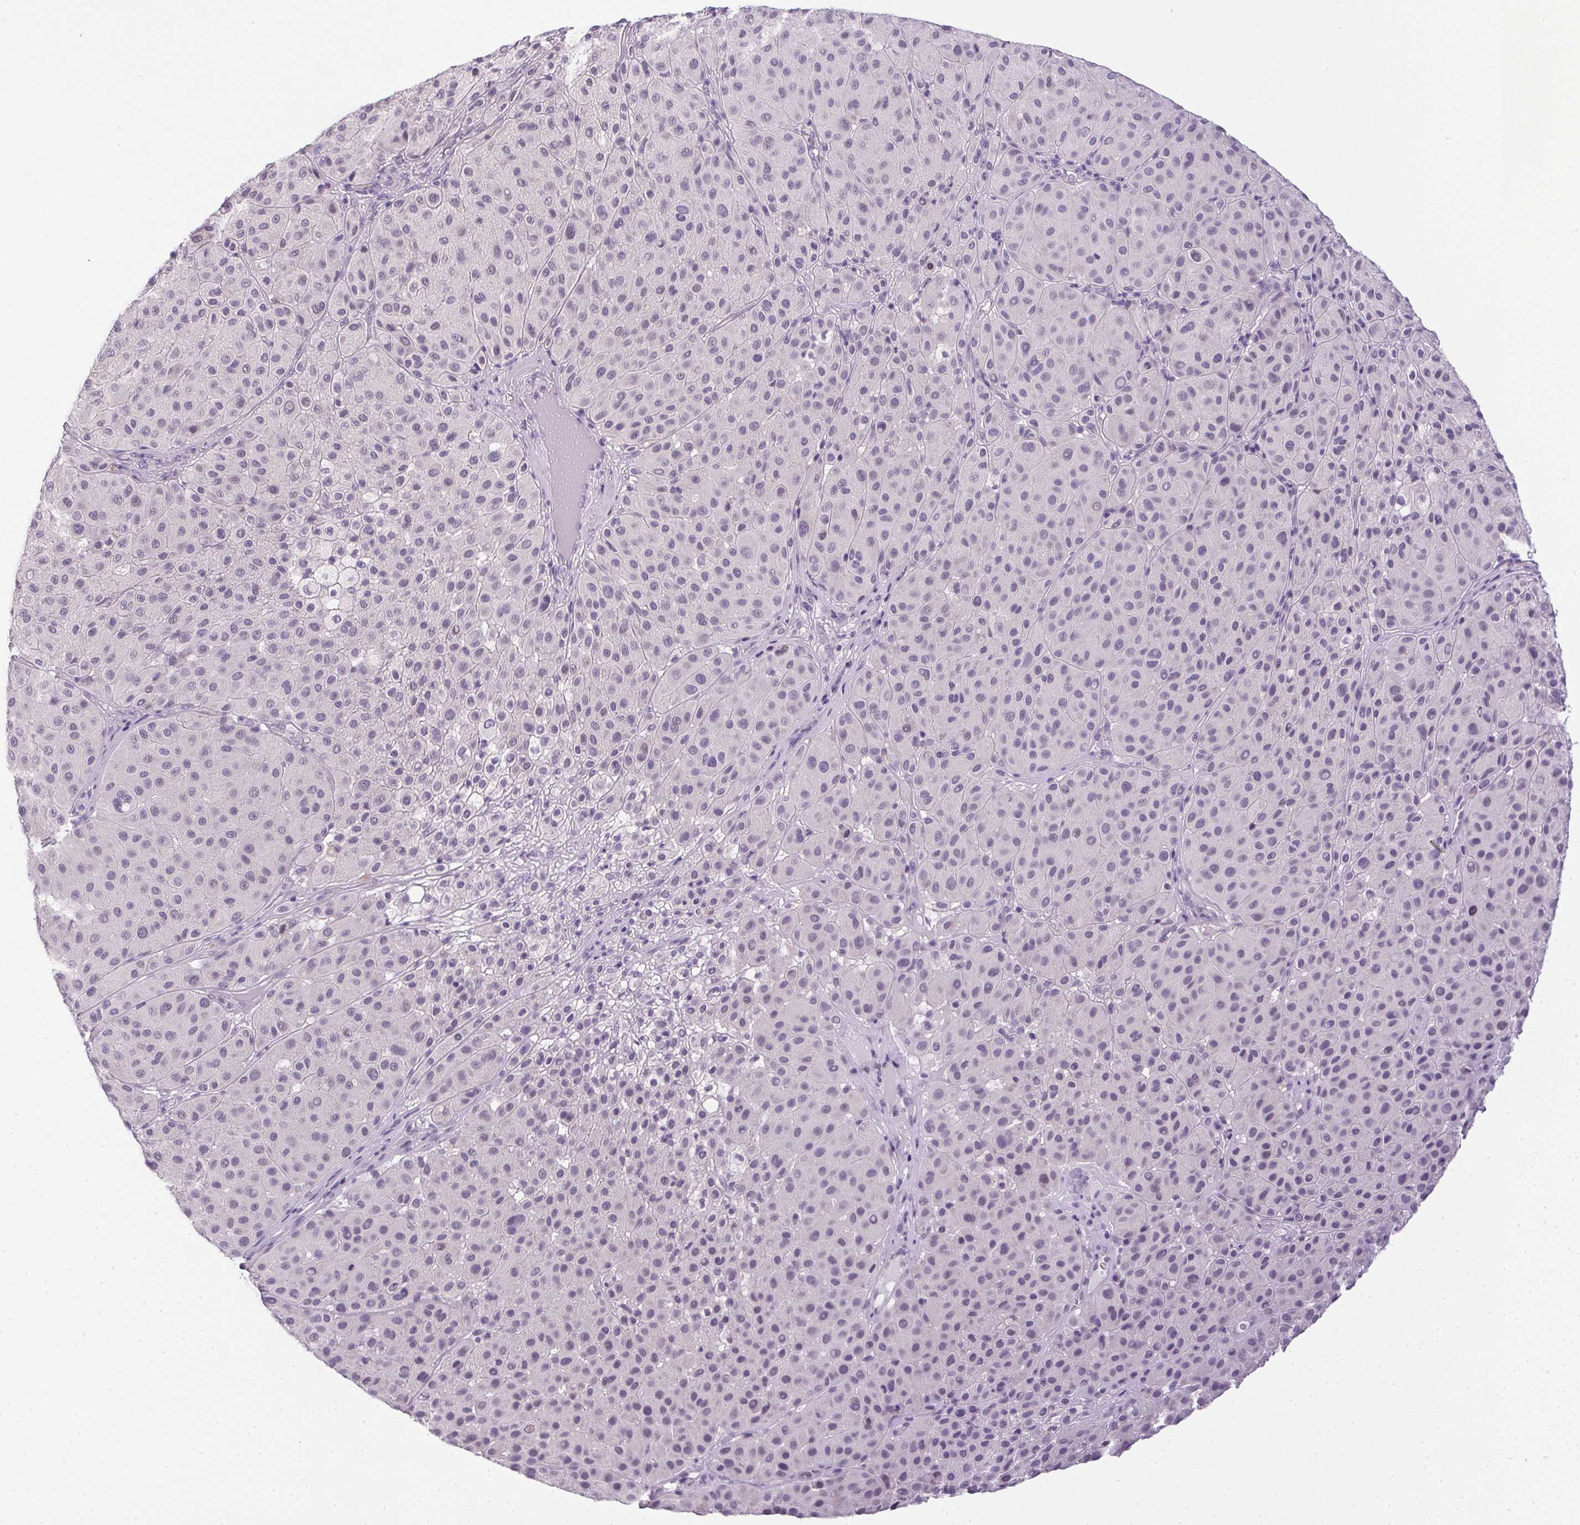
{"staining": {"intensity": "negative", "quantity": "none", "location": "none"}, "tissue": "melanoma", "cell_type": "Tumor cells", "image_type": "cancer", "snomed": [{"axis": "morphology", "description": "Malignant melanoma, Metastatic site"}, {"axis": "topography", "description": "Smooth muscle"}], "caption": "Micrograph shows no protein expression in tumor cells of melanoma tissue. The staining is performed using DAB brown chromogen with nuclei counter-stained in using hematoxylin.", "gene": "PRL", "patient": {"sex": "male", "age": 41}}